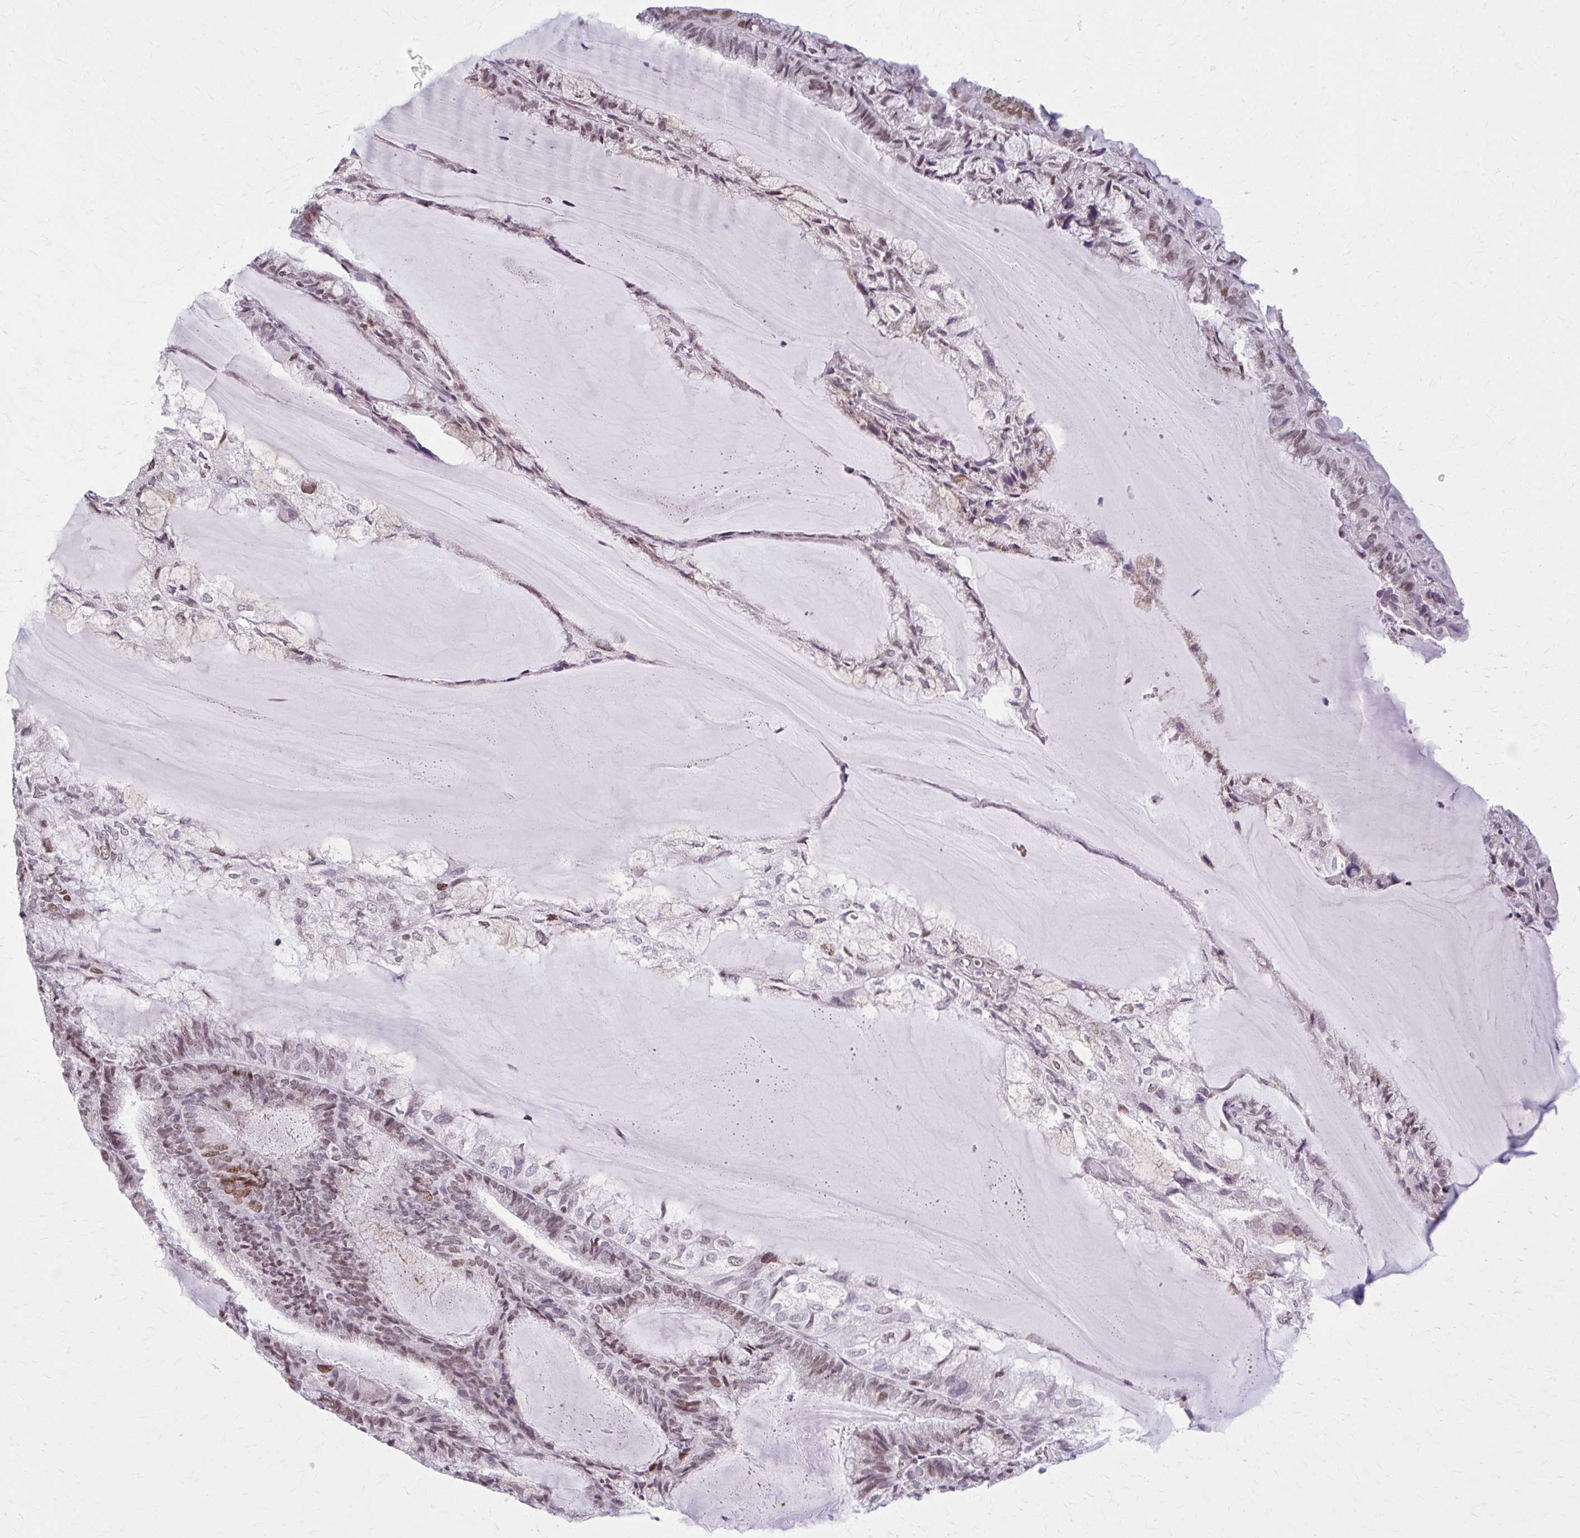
{"staining": {"intensity": "moderate", "quantity": "25%-75%", "location": "nuclear"}, "tissue": "endometrial cancer", "cell_type": "Tumor cells", "image_type": "cancer", "snomed": [{"axis": "morphology", "description": "Adenocarcinoma, NOS"}, {"axis": "topography", "description": "Endometrium"}], "caption": "IHC of human endometrial cancer reveals medium levels of moderate nuclear positivity in approximately 25%-75% of tumor cells.", "gene": "PABIR1", "patient": {"sex": "female", "age": 81}}